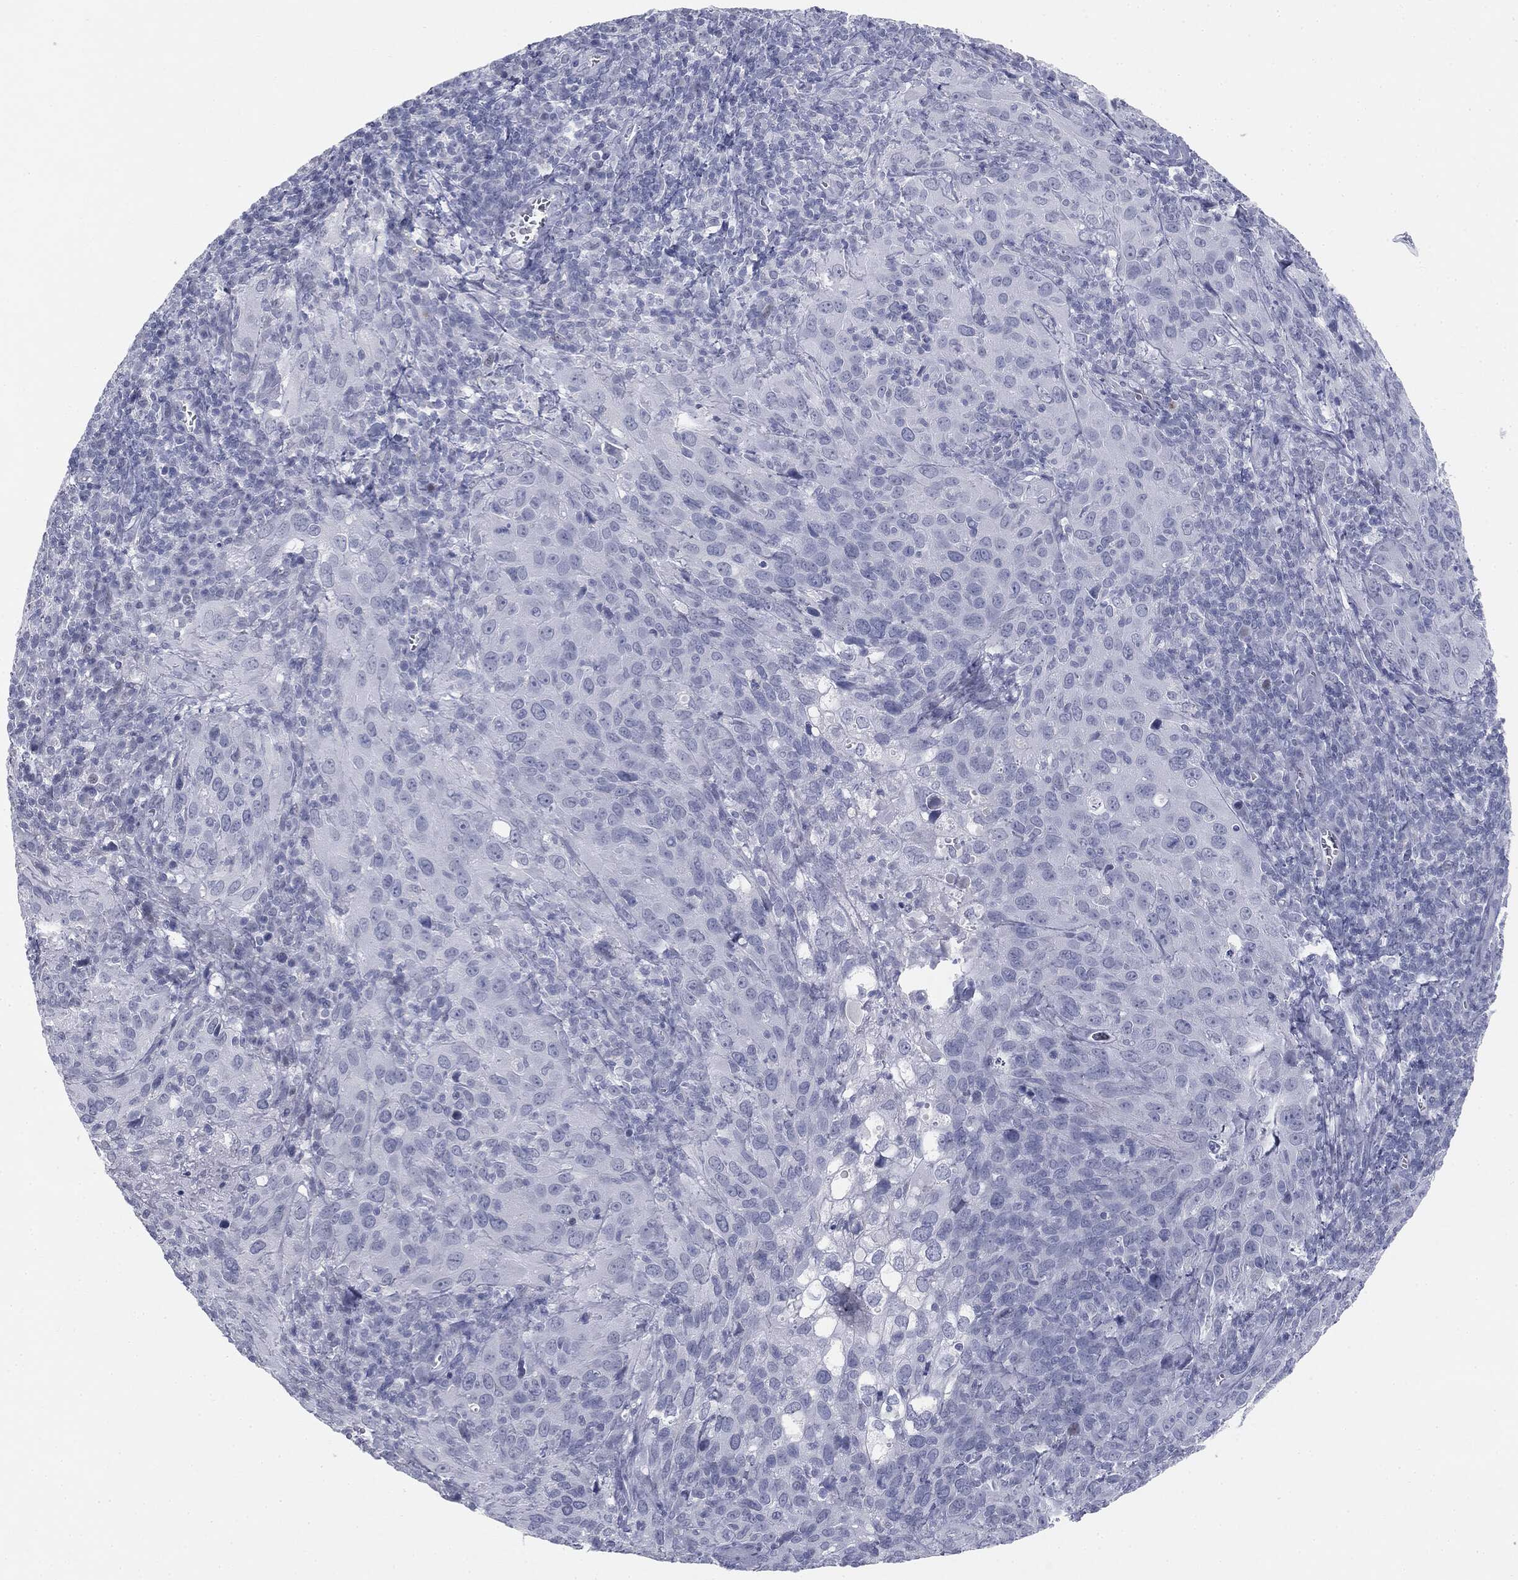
{"staining": {"intensity": "negative", "quantity": "none", "location": "none"}, "tissue": "cervical cancer", "cell_type": "Tumor cells", "image_type": "cancer", "snomed": [{"axis": "morphology", "description": "Squamous cell carcinoma, NOS"}, {"axis": "topography", "description": "Cervix"}], "caption": "This is an immunohistochemistry (IHC) histopathology image of cervical cancer (squamous cell carcinoma). There is no expression in tumor cells.", "gene": "TPO", "patient": {"sex": "female", "age": 51}}